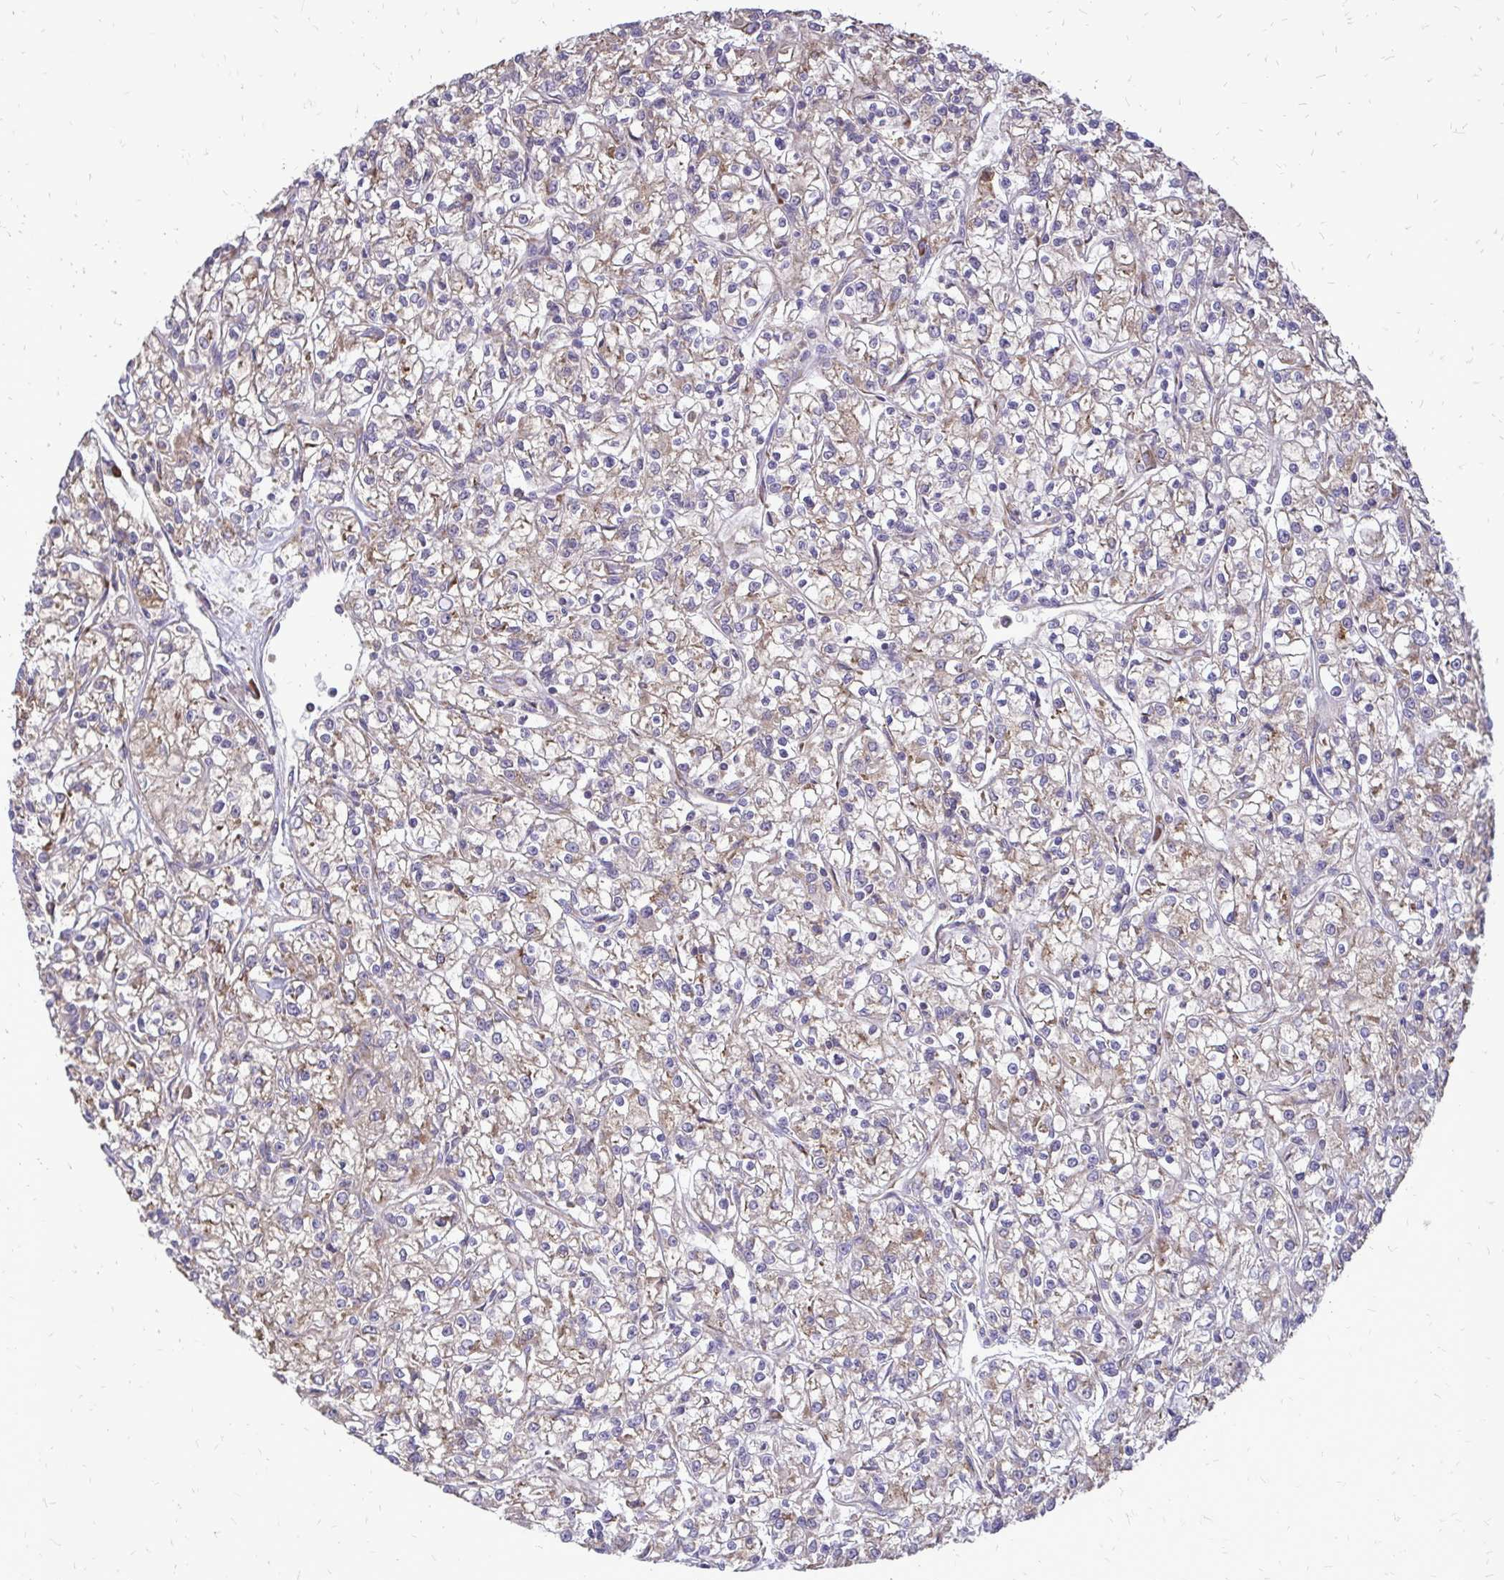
{"staining": {"intensity": "weak", "quantity": "25%-75%", "location": "cytoplasmic/membranous"}, "tissue": "renal cancer", "cell_type": "Tumor cells", "image_type": "cancer", "snomed": [{"axis": "morphology", "description": "Adenocarcinoma, NOS"}, {"axis": "topography", "description": "Kidney"}], "caption": "Adenocarcinoma (renal) tissue demonstrates weak cytoplasmic/membranous staining in about 25%-75% of tumor cells Ihc stains the protein in brown and the nuclei are stained blue.", "gene": "RPS3", "patient": {"sex": "female", "age": 59}}